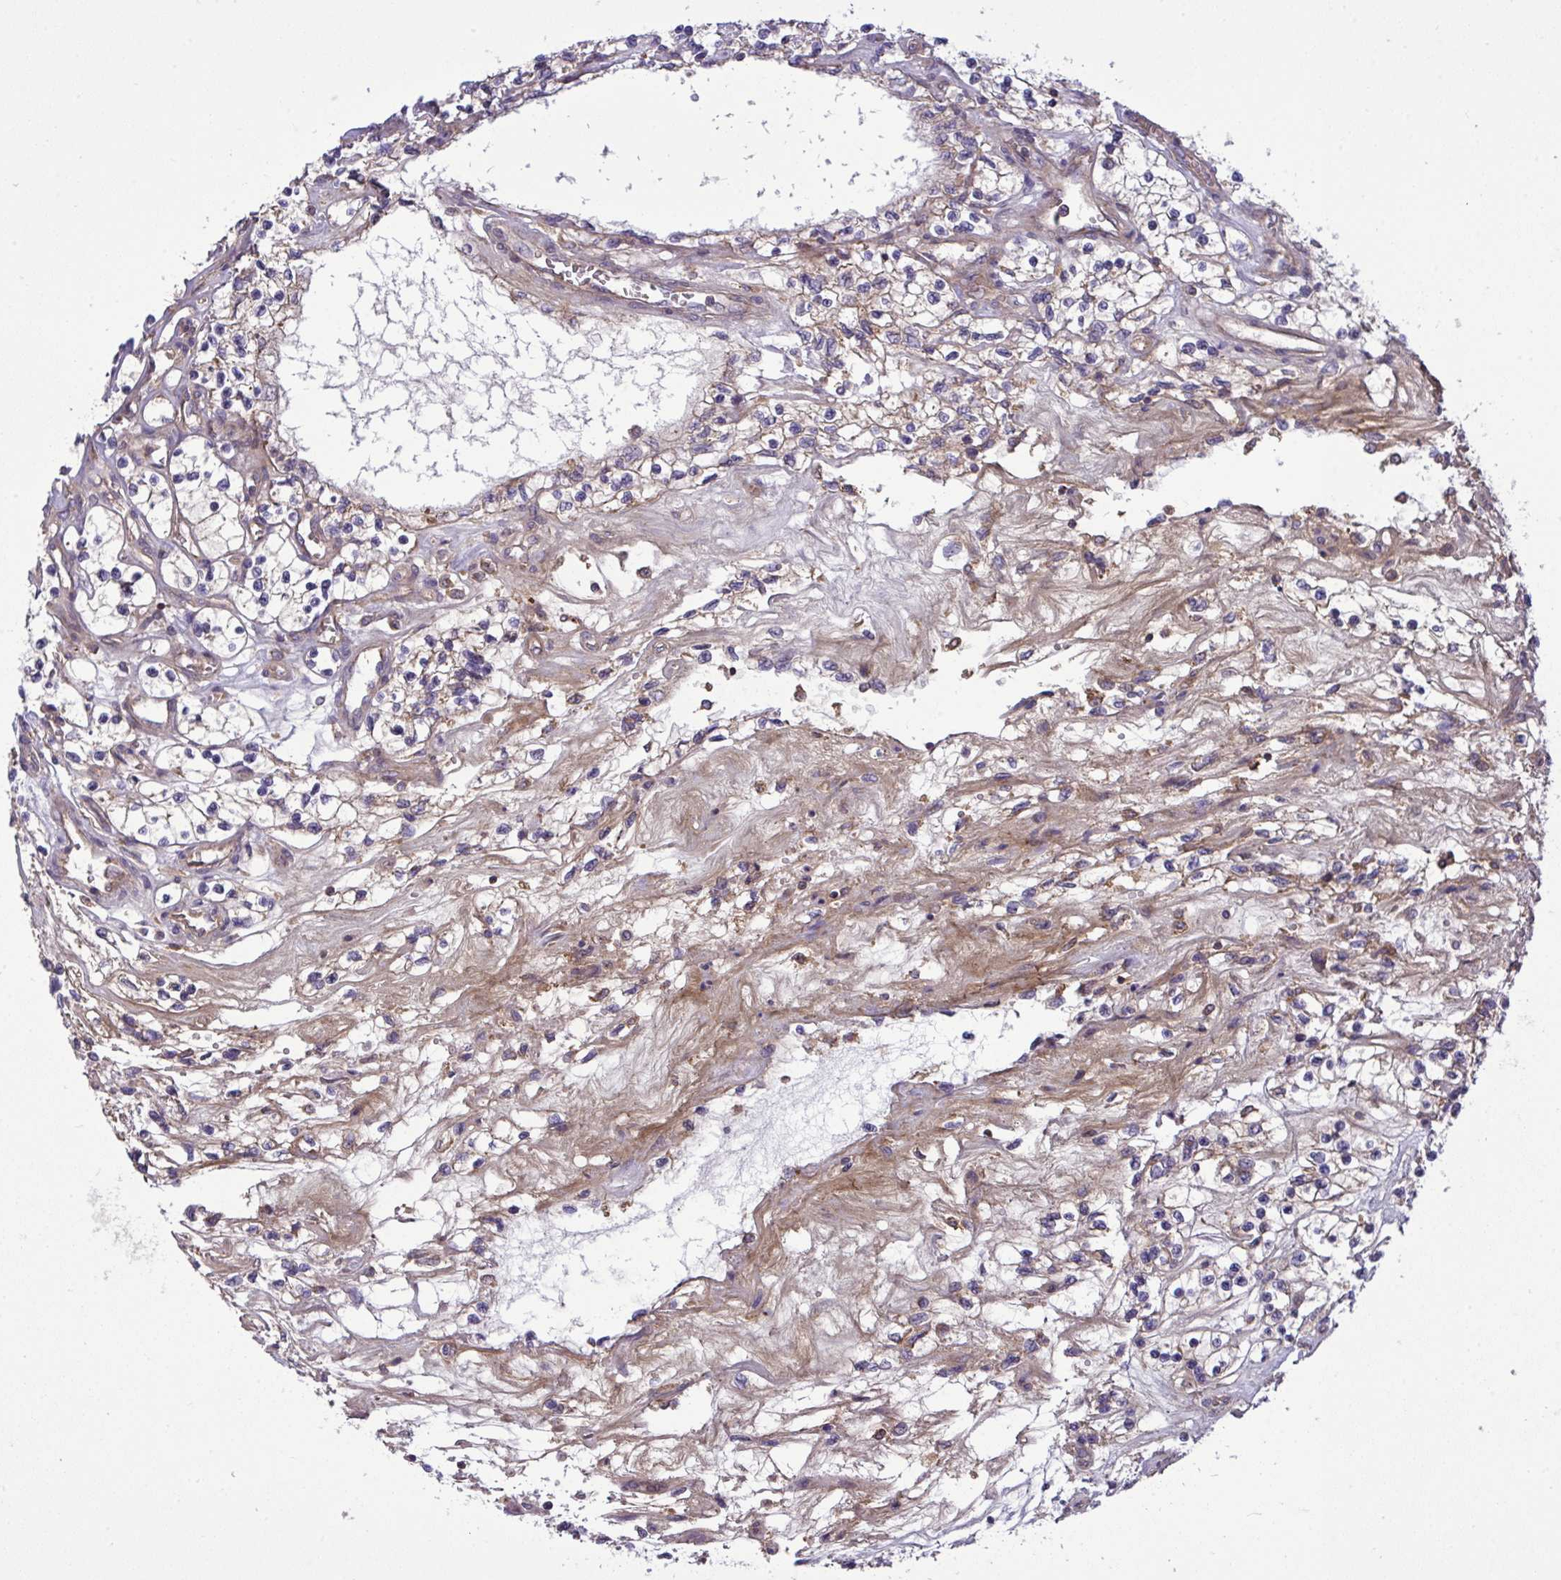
{"staining": {"intensity": "negative", "quantity": "none", "location": "none"}, "tissue": "renal cancer", "cell_type": "Tumor cells", "image_type": "cancer", "snomed": [{"axis": "morphology", "description": "Adenocarcinoma, NOS"}, {"axis": "topography", "description": "Kidney"}], "caption": "IHC histopathology image of renal cancer stained for a protein (brown), which reveals no staining in tumor cells.", "gene": "GRB14", "patient": {"sex": "female", "age": 69}}